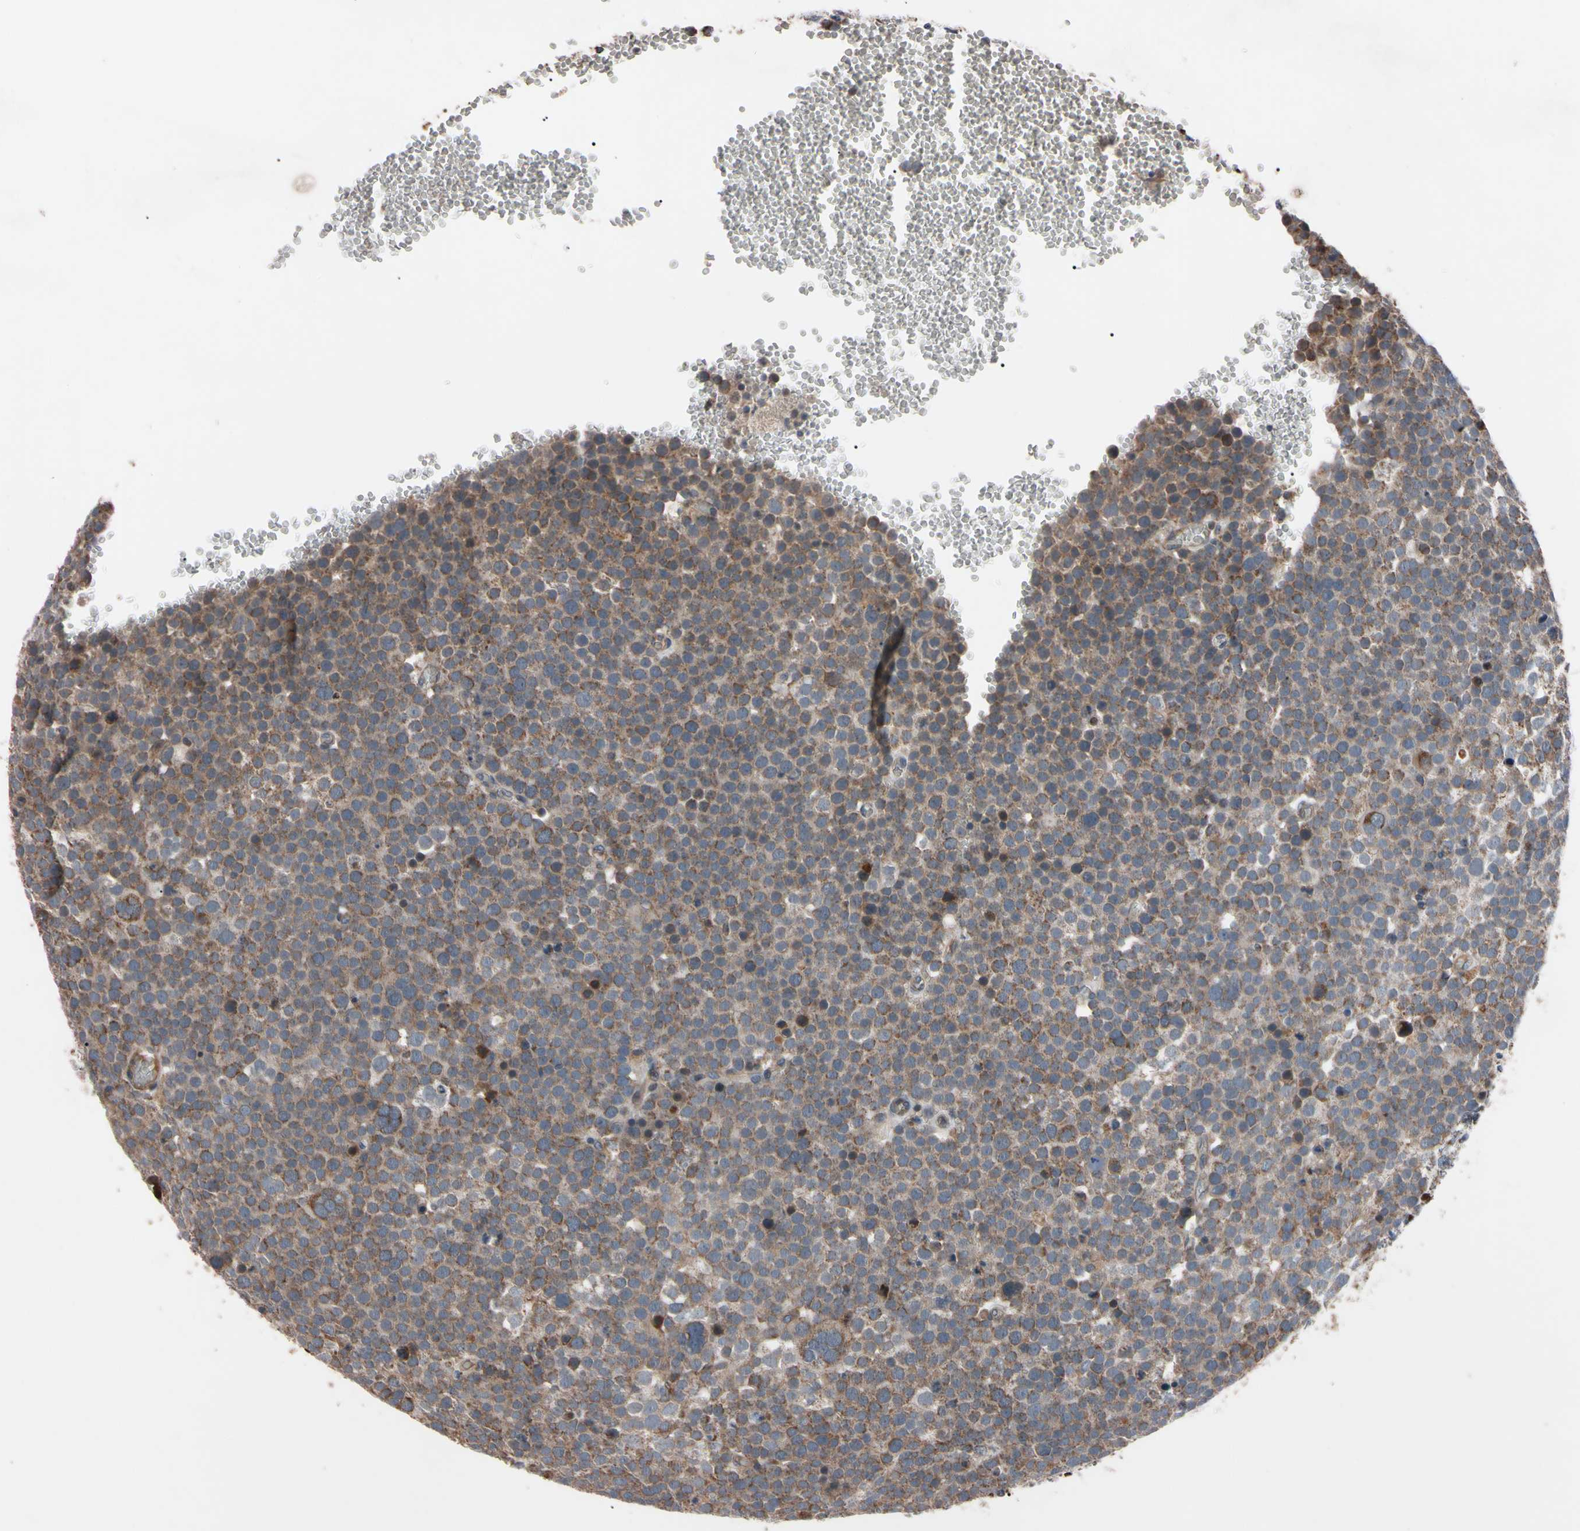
{"staining": {"intensity": "weak", "quantity": ">75%", "location": "cytoplasmic/membranous"}, "tissue": "testis cancer", "cell_type": "Tumor cells", "image_type": "cancer", "snomed": [{"axis": "morphology", "description": "Seminoma, NOS"}, {"axis": "topography", "description": "Testis"}], "caption": "High-power microscopy captured an IHC photomicrograph of testis cancer, revealing weak cytoplasmic/membranous positivity in approximately >75% of tumor cells.", "gene": "TNFRSF1A", "patient": {"sex": "male", "age": 71}}